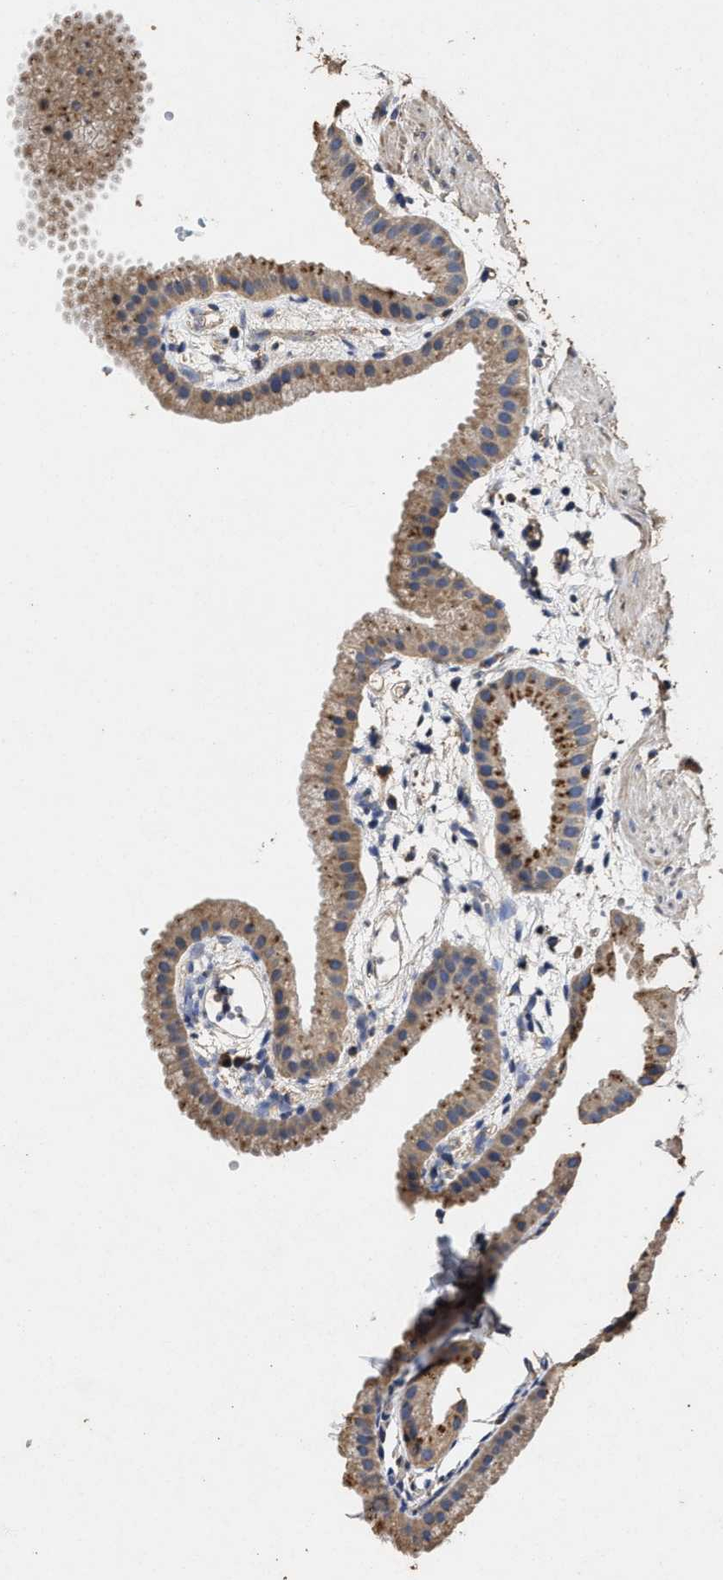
{"staining": {"intensity": "moderate", "quantity": ">75%", "location": "cytoplasmic/membranous"}, "tissue": "gallbladder", "cell_type": "Glandular cells", "image_type": "normal", "snomed": [{"axis": "morphology", "description": "Normal tissue, NOS"}, {"axis": "topography", "description": "Gallbladder"}], "caption": "Immunohistochemistry (IHC) histopathology image of benign gallbladder: human gallbladder stained using IHC displays medium levels of moderate protein expression localized specifically in the cytoplasmic/membranous of glandular cells, appearing as a cytoplasmic/membranous brown color.", "gene": "PPM1K", "patient": {"sex": "female", "age": 64}}